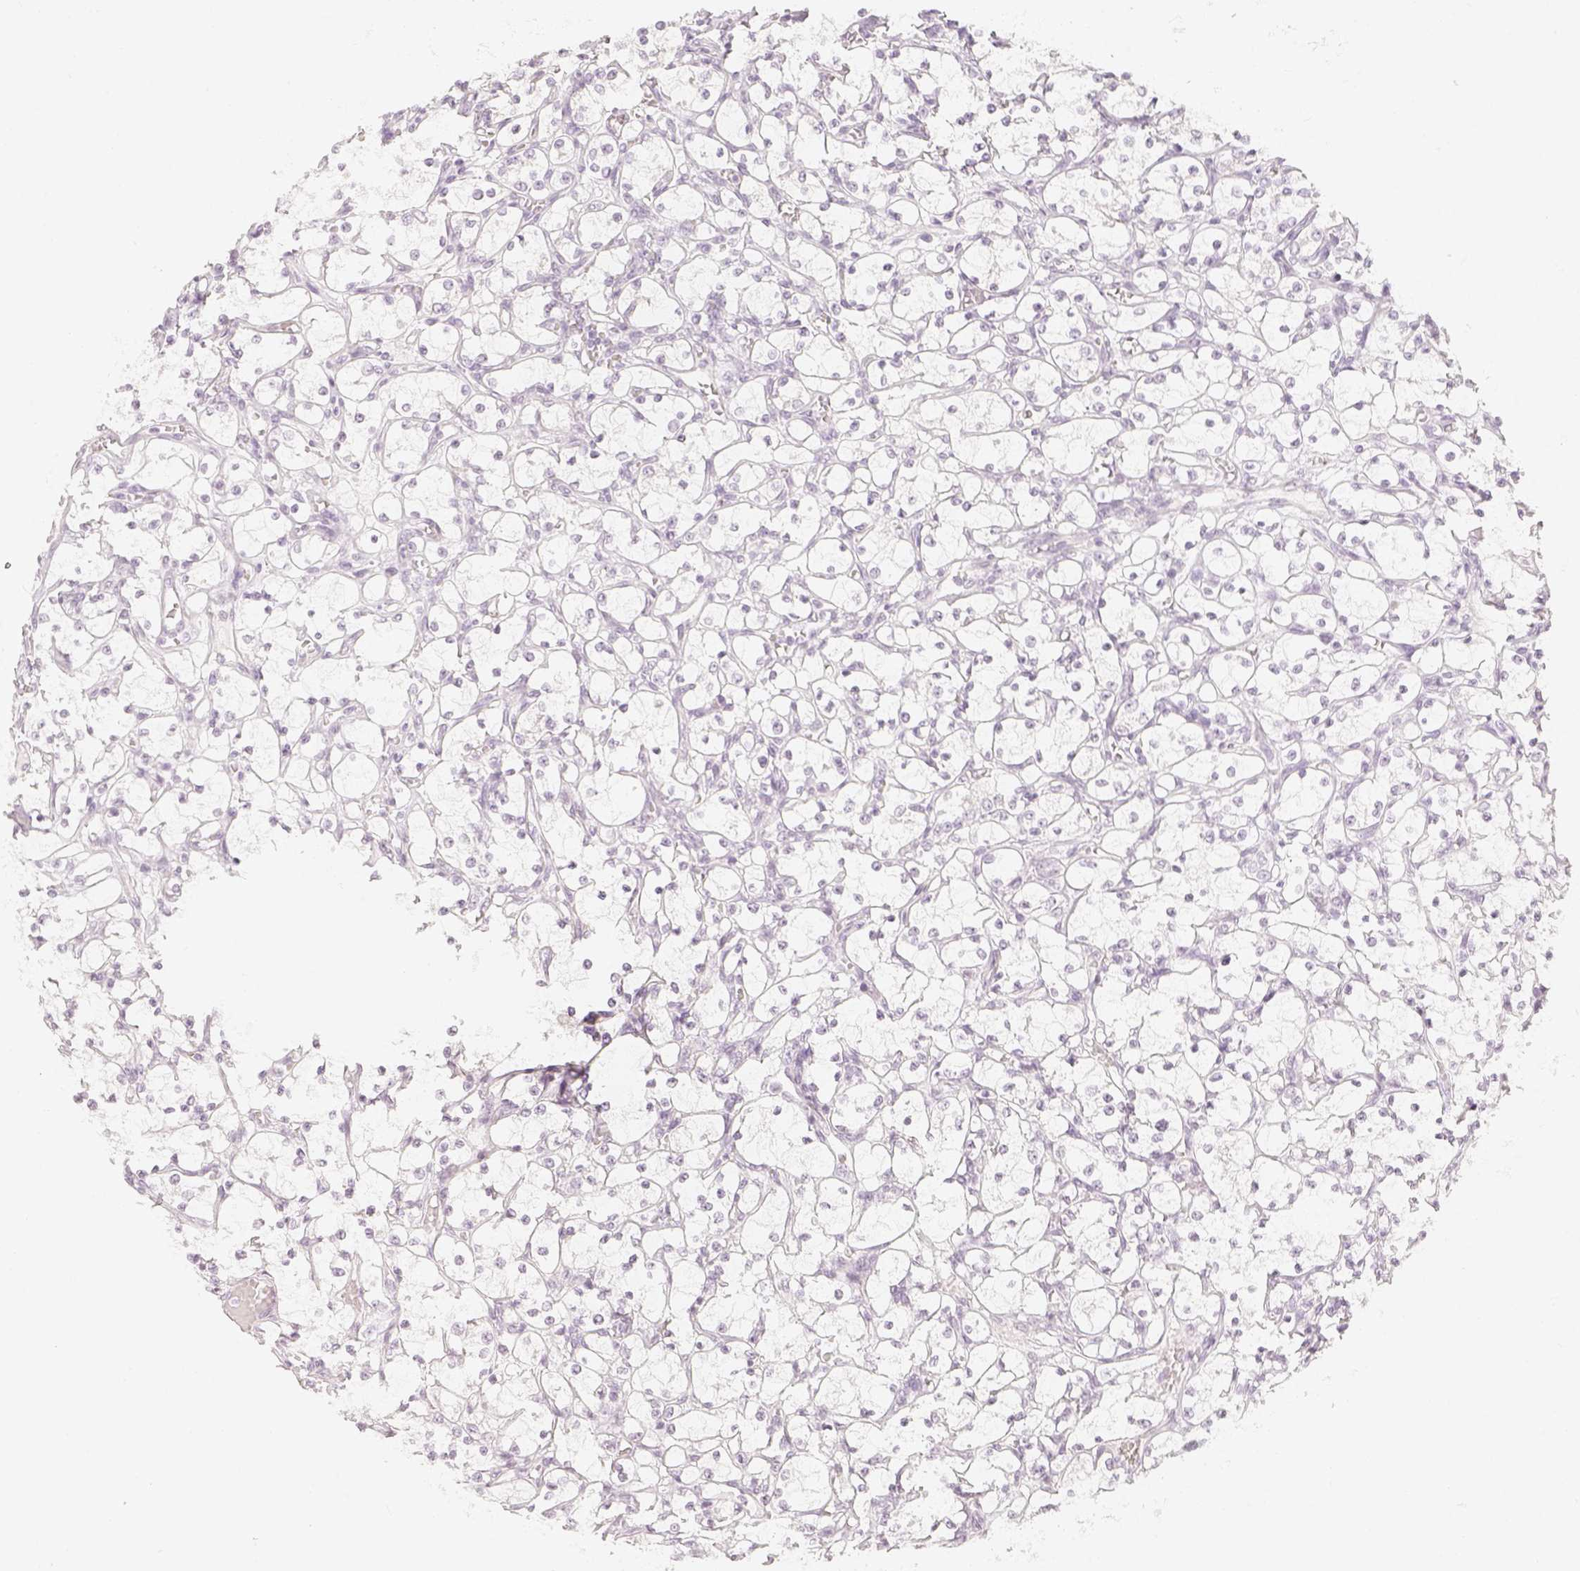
{"staining": {"intensity": "negative", "quantity": "none", "location": "none"}, "tissue": "renal cancer", "cell_type": "Tumor cells", "image_type": "cancer", "snomed": [{"axis": "morphology", "description": "Adenocarcinoma, NOS"}, {"axis": "topography", "description": "Kidney"}], "caption": "An immunohistochemistry image of renal cancer is shown. There is no staining in tumor cells of renal cancer.", "gene": "SLC18A1", "patient": {"sex": "female", "age": 69}}